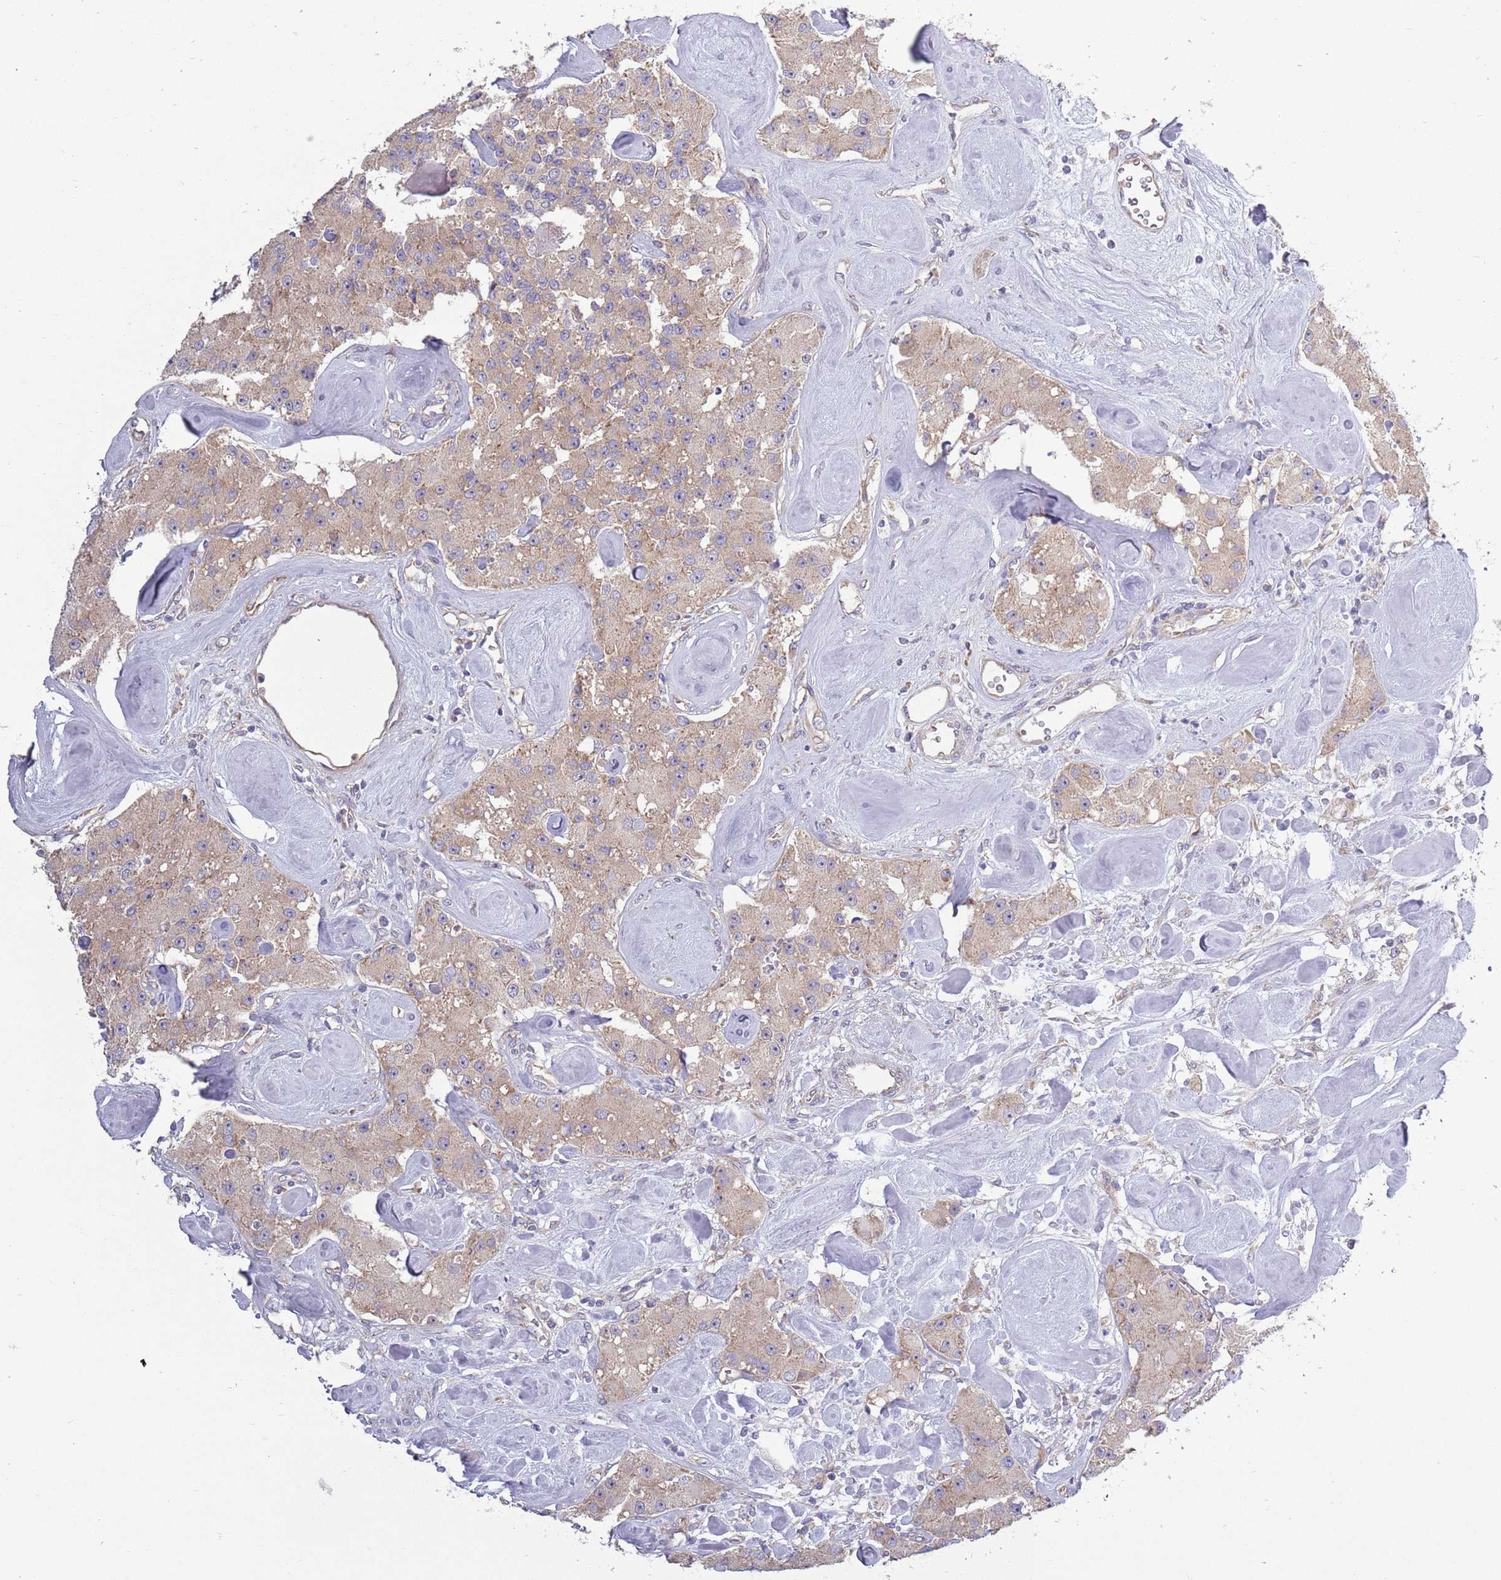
{"staining": {"intensity": "negative", "quantity": "none", "location": "none"}, "tissue": "carcinoid", "cell_type": "Tumor cells", "image_type": "cancer", "snomed": [{"axis": "morphology", "description": "Carcinoid, malignant, NOS"}, {"axis": "topography", "description": "Pancreas"}], "caption": "This is an immunohistochemistry (IHC) image of human carcinoid. There is no expression in tumor cells.", "gene": "RPL17-C18orf32", "patient": {"sex": "male", "age": 41}}